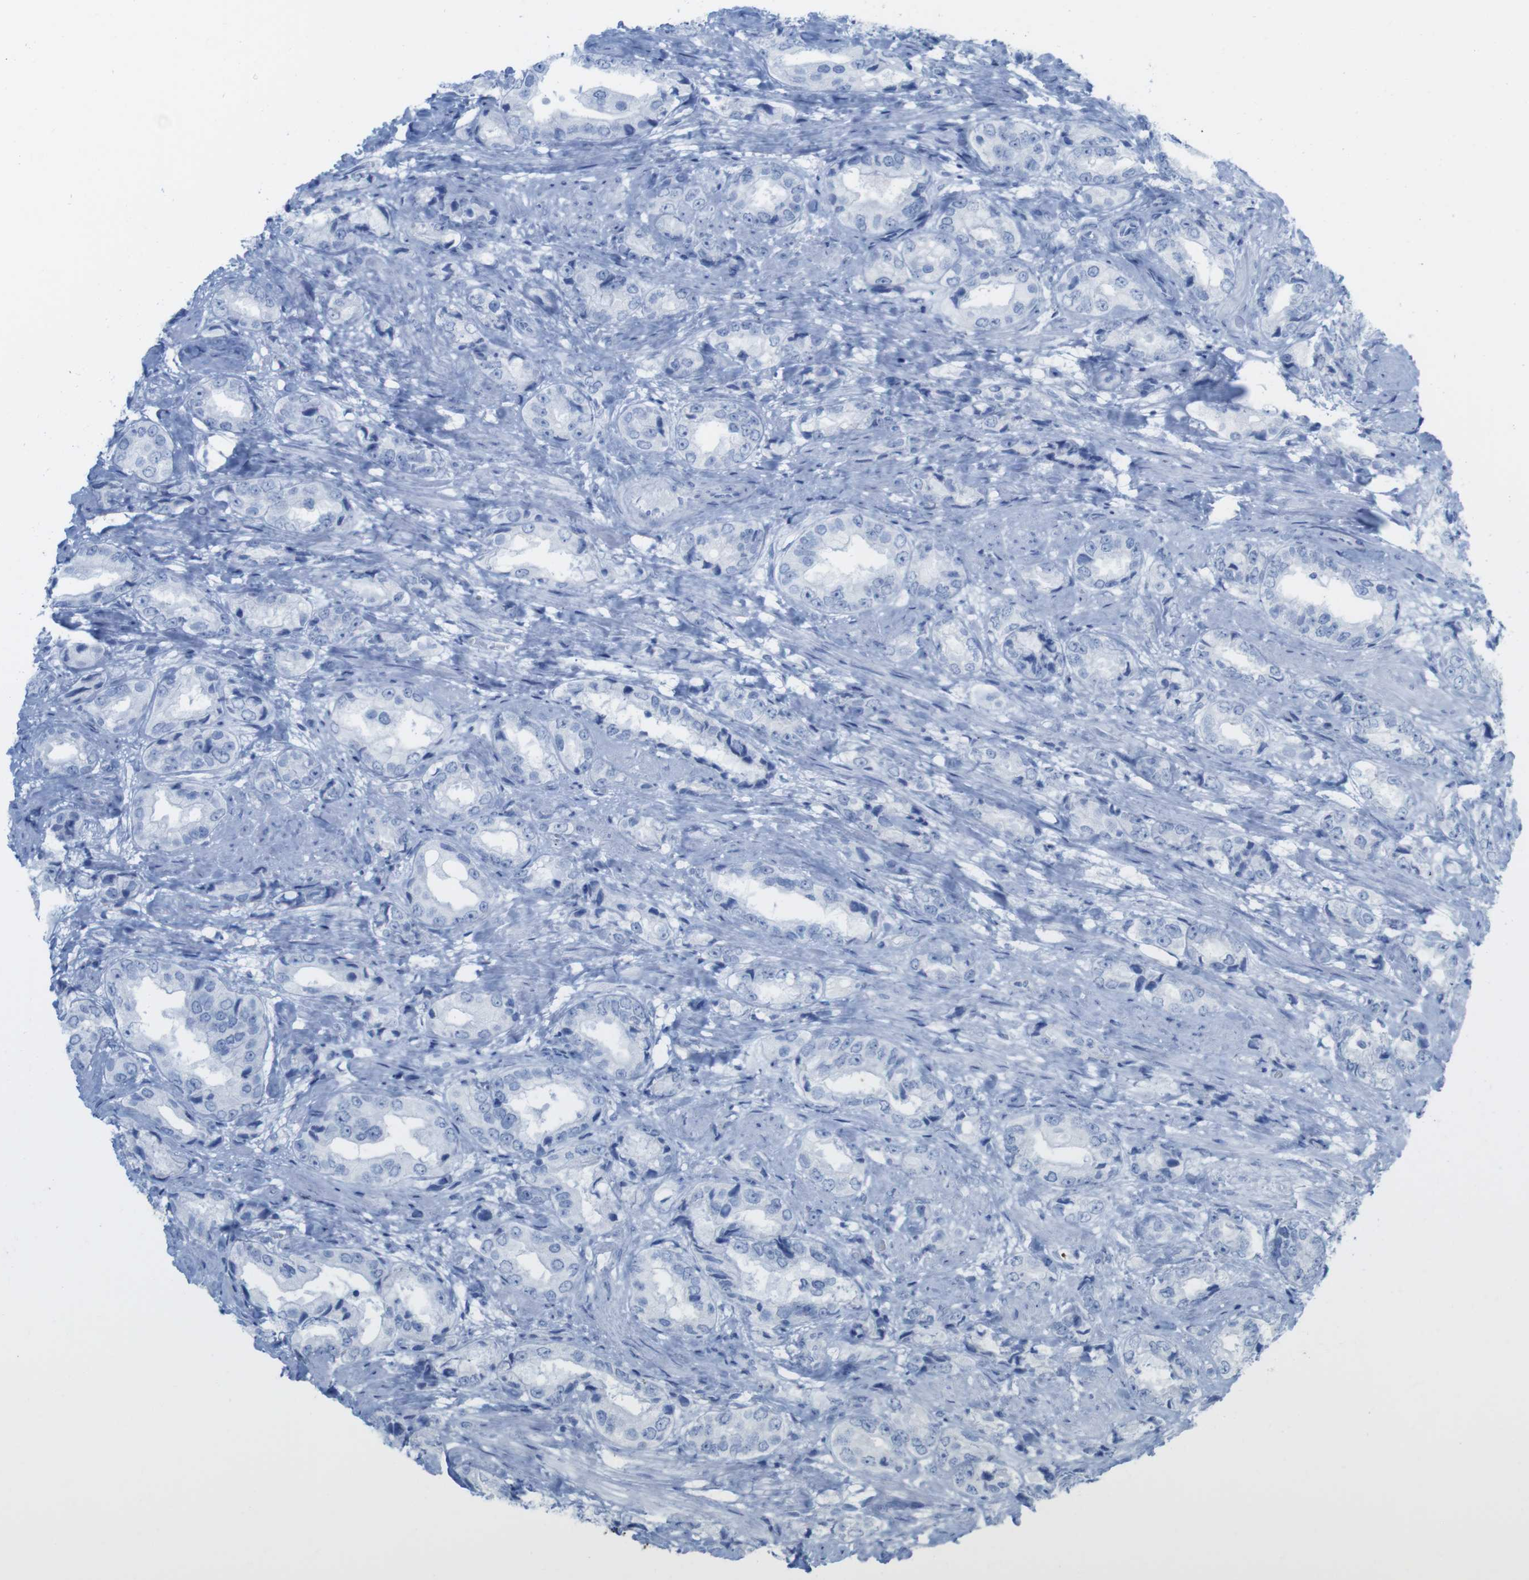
{"staining": {"intensity": "negative", "quantity": "none", "location": "none"}, "tissue": "prostate cancer", "cell_type": "Tumor cells", "image_type": "cancer", "snomed": [{"axis": "morphology", "description": "Adenocarcinoma, High grade"}, {"axis": "topography", "description": "Prostate"}], "caption": "A high-resolution photomicrograph shows IHC staining of prostate cancer (adenocarcinoma (high-grade)), which reveals no significant positivity in tumor cells.", "gene": "MYH7", "patient": {"sex": "male", "age": 61}}